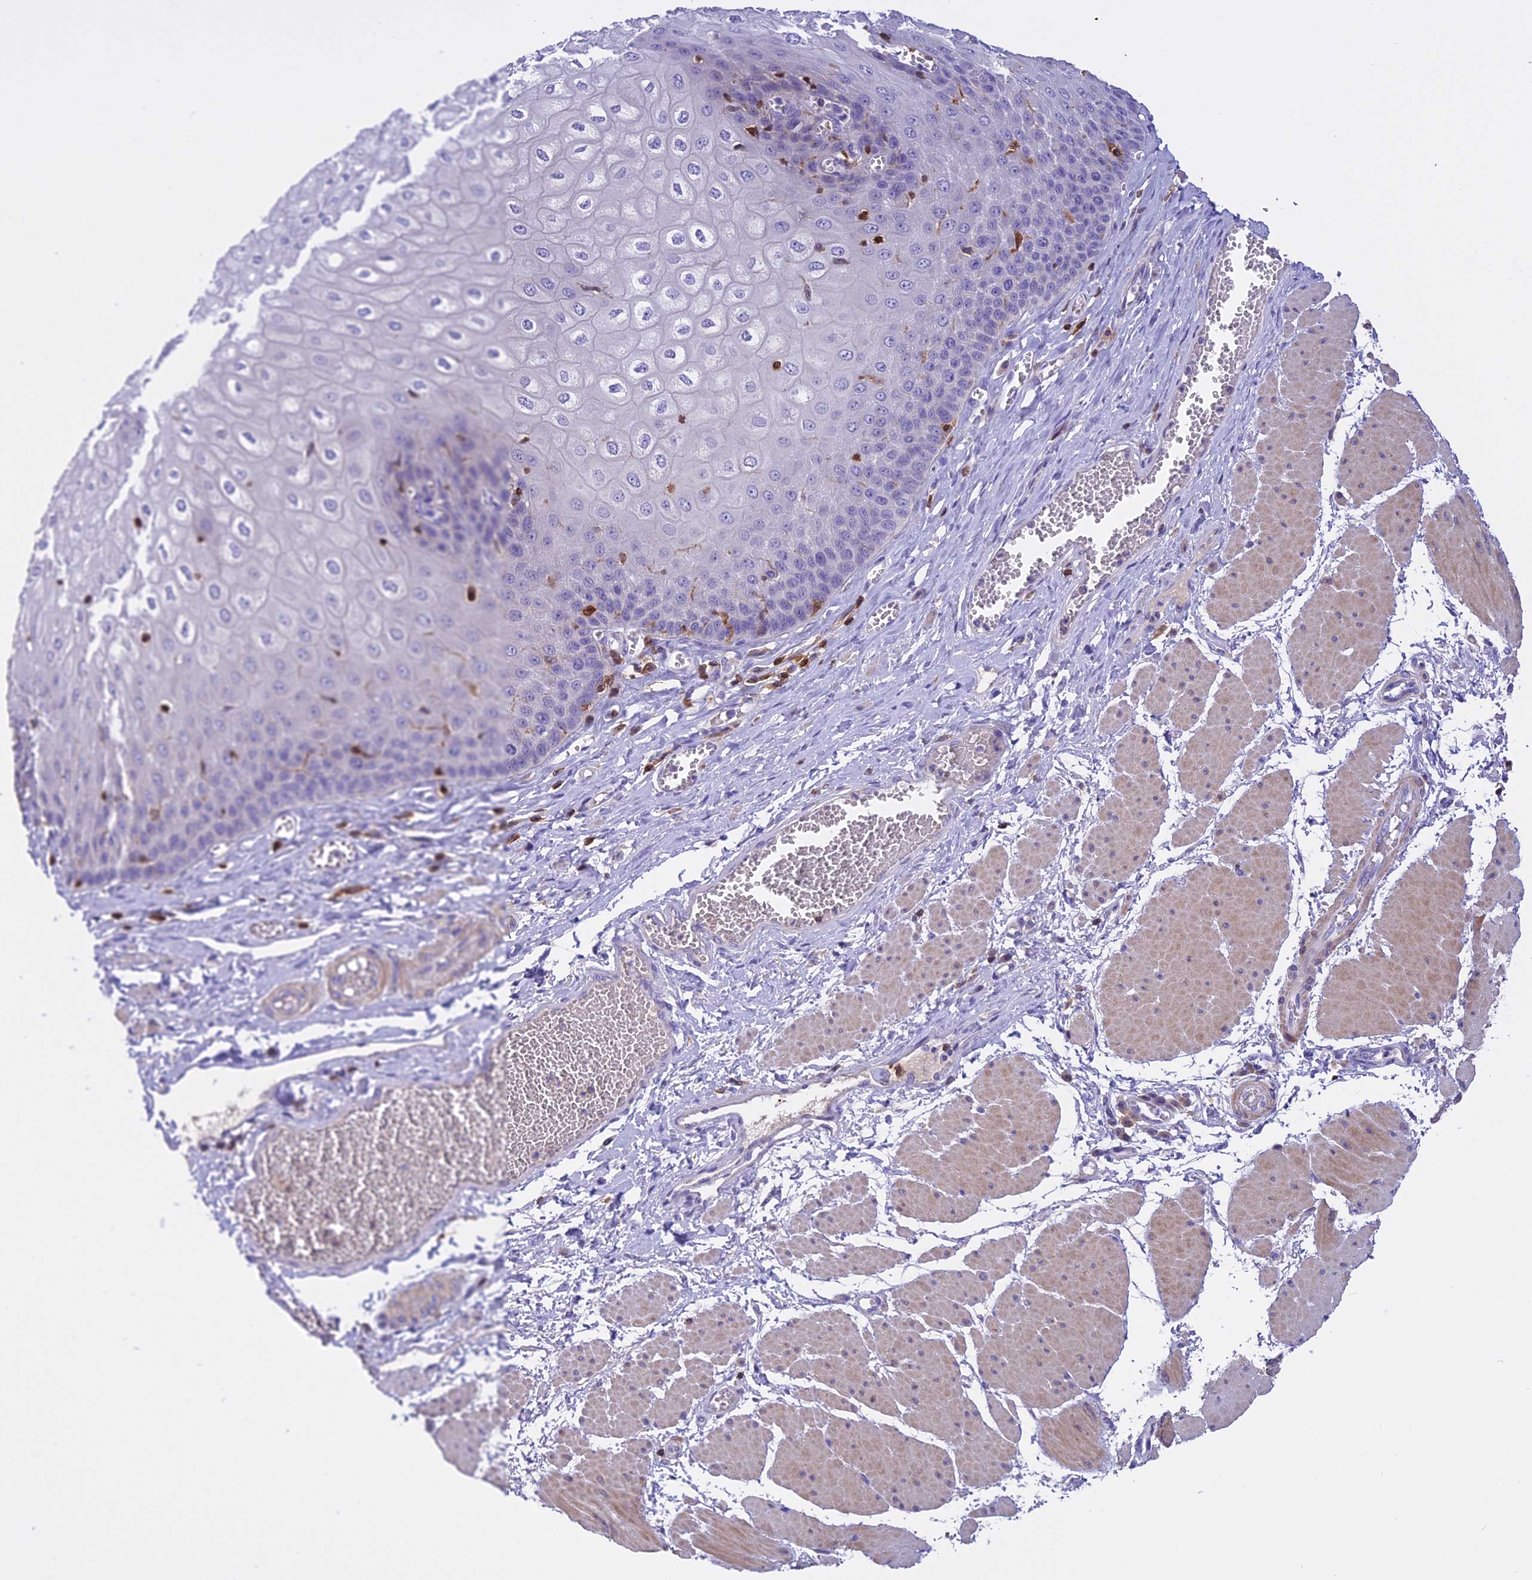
{"staining": {"intensity": "negative", "quantity": "none", "location": "none"}, "tissue": "esophagus", "cell_type": "Squamous epithelial cells", "image_type": "normal", "snomed": [{"axis": "morphology", "description": "Normal tissue, NOS"}, {"axis": "topography", "description": "Esophagus"}], "caption": "Squamous epithelial cells are negative for protein expression in unremarkable human esophagus. The staining is performed using DAB (3,3'-diaminobenzidine) brown chromogen with nuclei counter-stained in using hematoxylin.", "gene": "LPXN", "patient": {"sex": "male", "age": 60}}